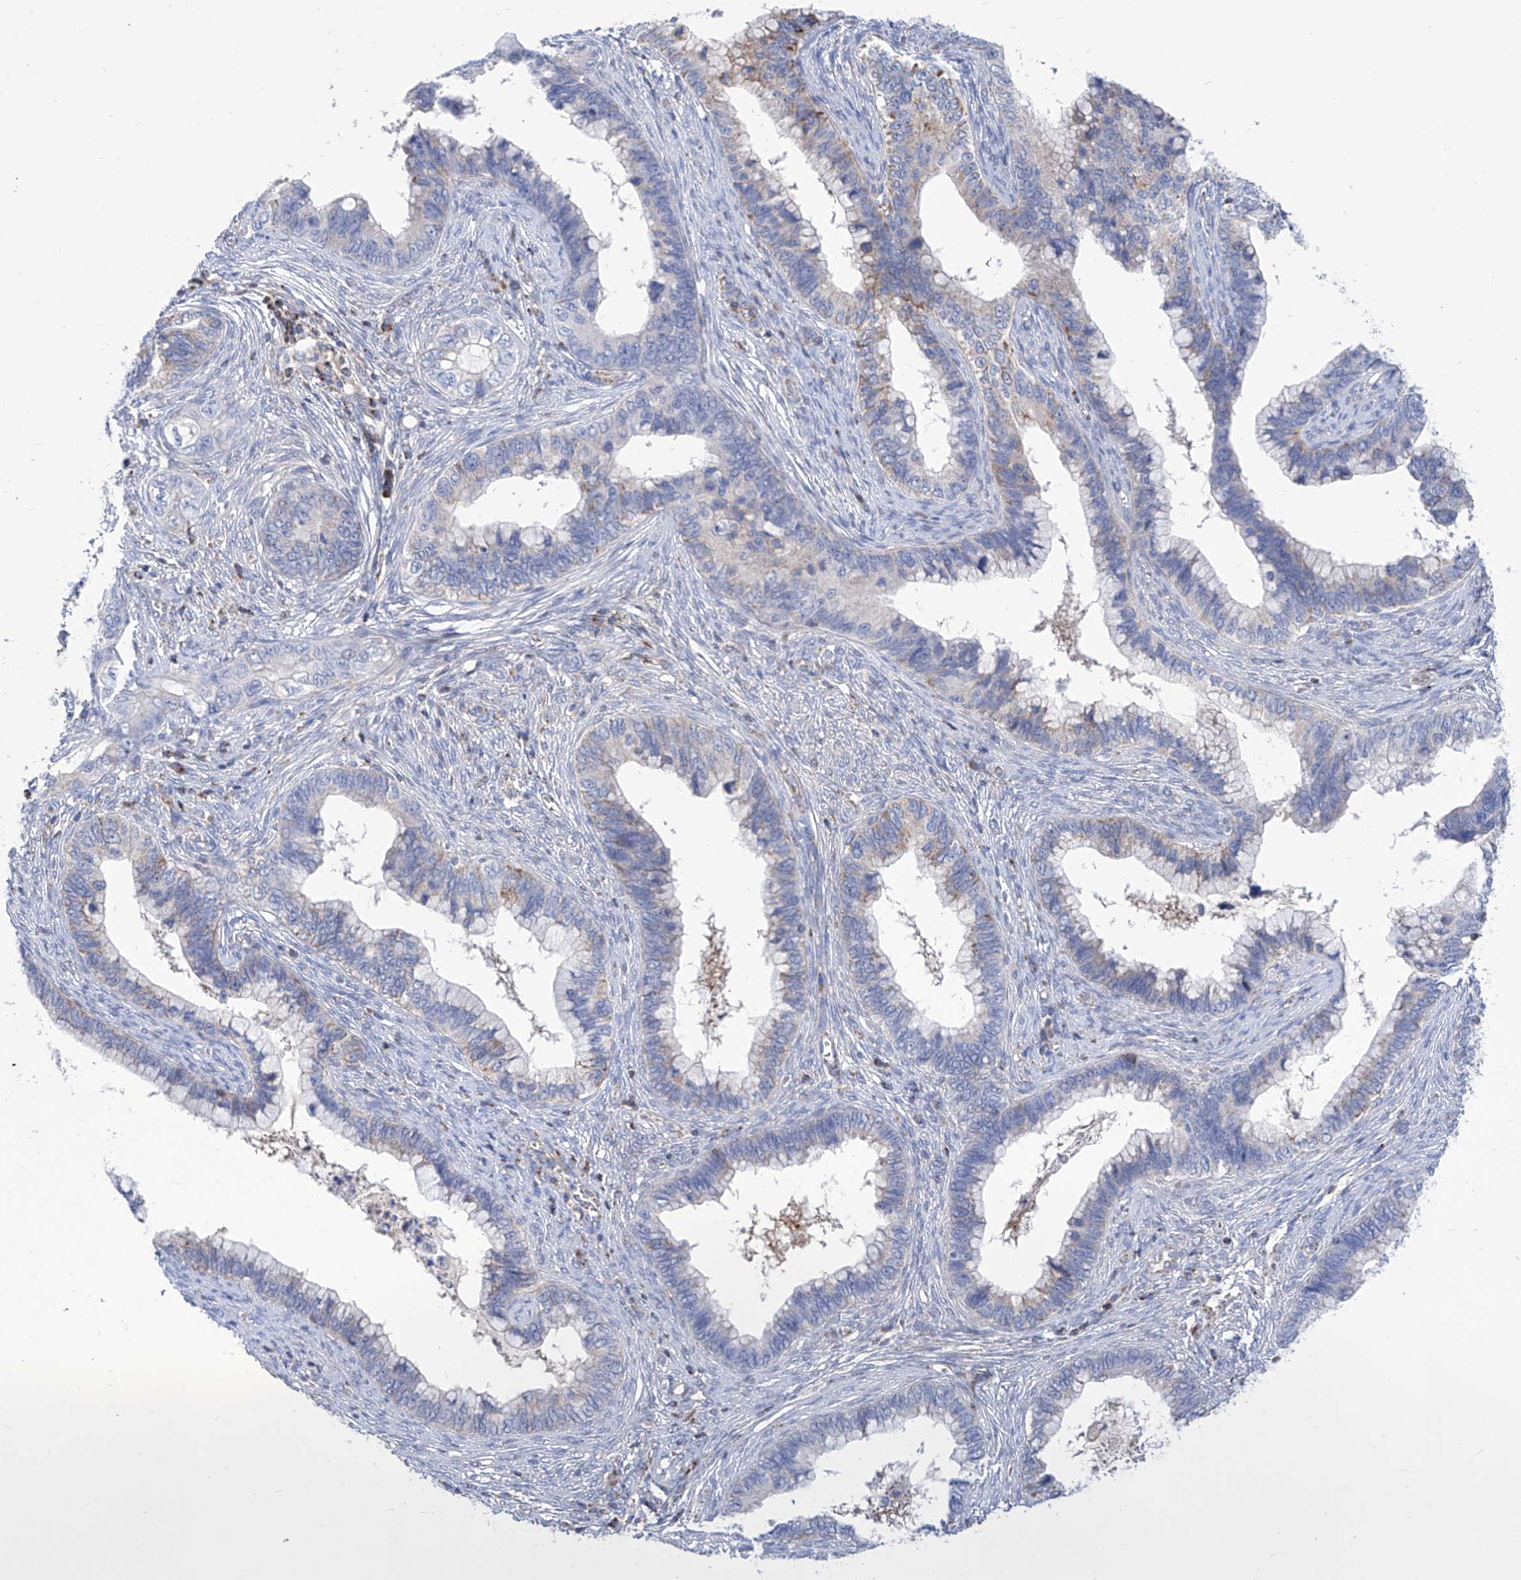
{"staining": {"intensity": "weak", "quantity": "<25%", "location": "cytoplasmic/membranous"}, "tissue": "cervical cancer", "cell_type": "Tumor cells", "image_type": "cancer", "snomed": [{"axis": "morphology", "description": "Adenocarcinoma, NOS"}, {"axis": "topography", "description": "Cervix"}], "caption": "This is a photomicrograph of immunohistochemistry (IHC) staining of cervical cancer, which shows no staining in tumor cells.", "gene": "SRBD1", "patient": {"sex": "female", "age": 44}}